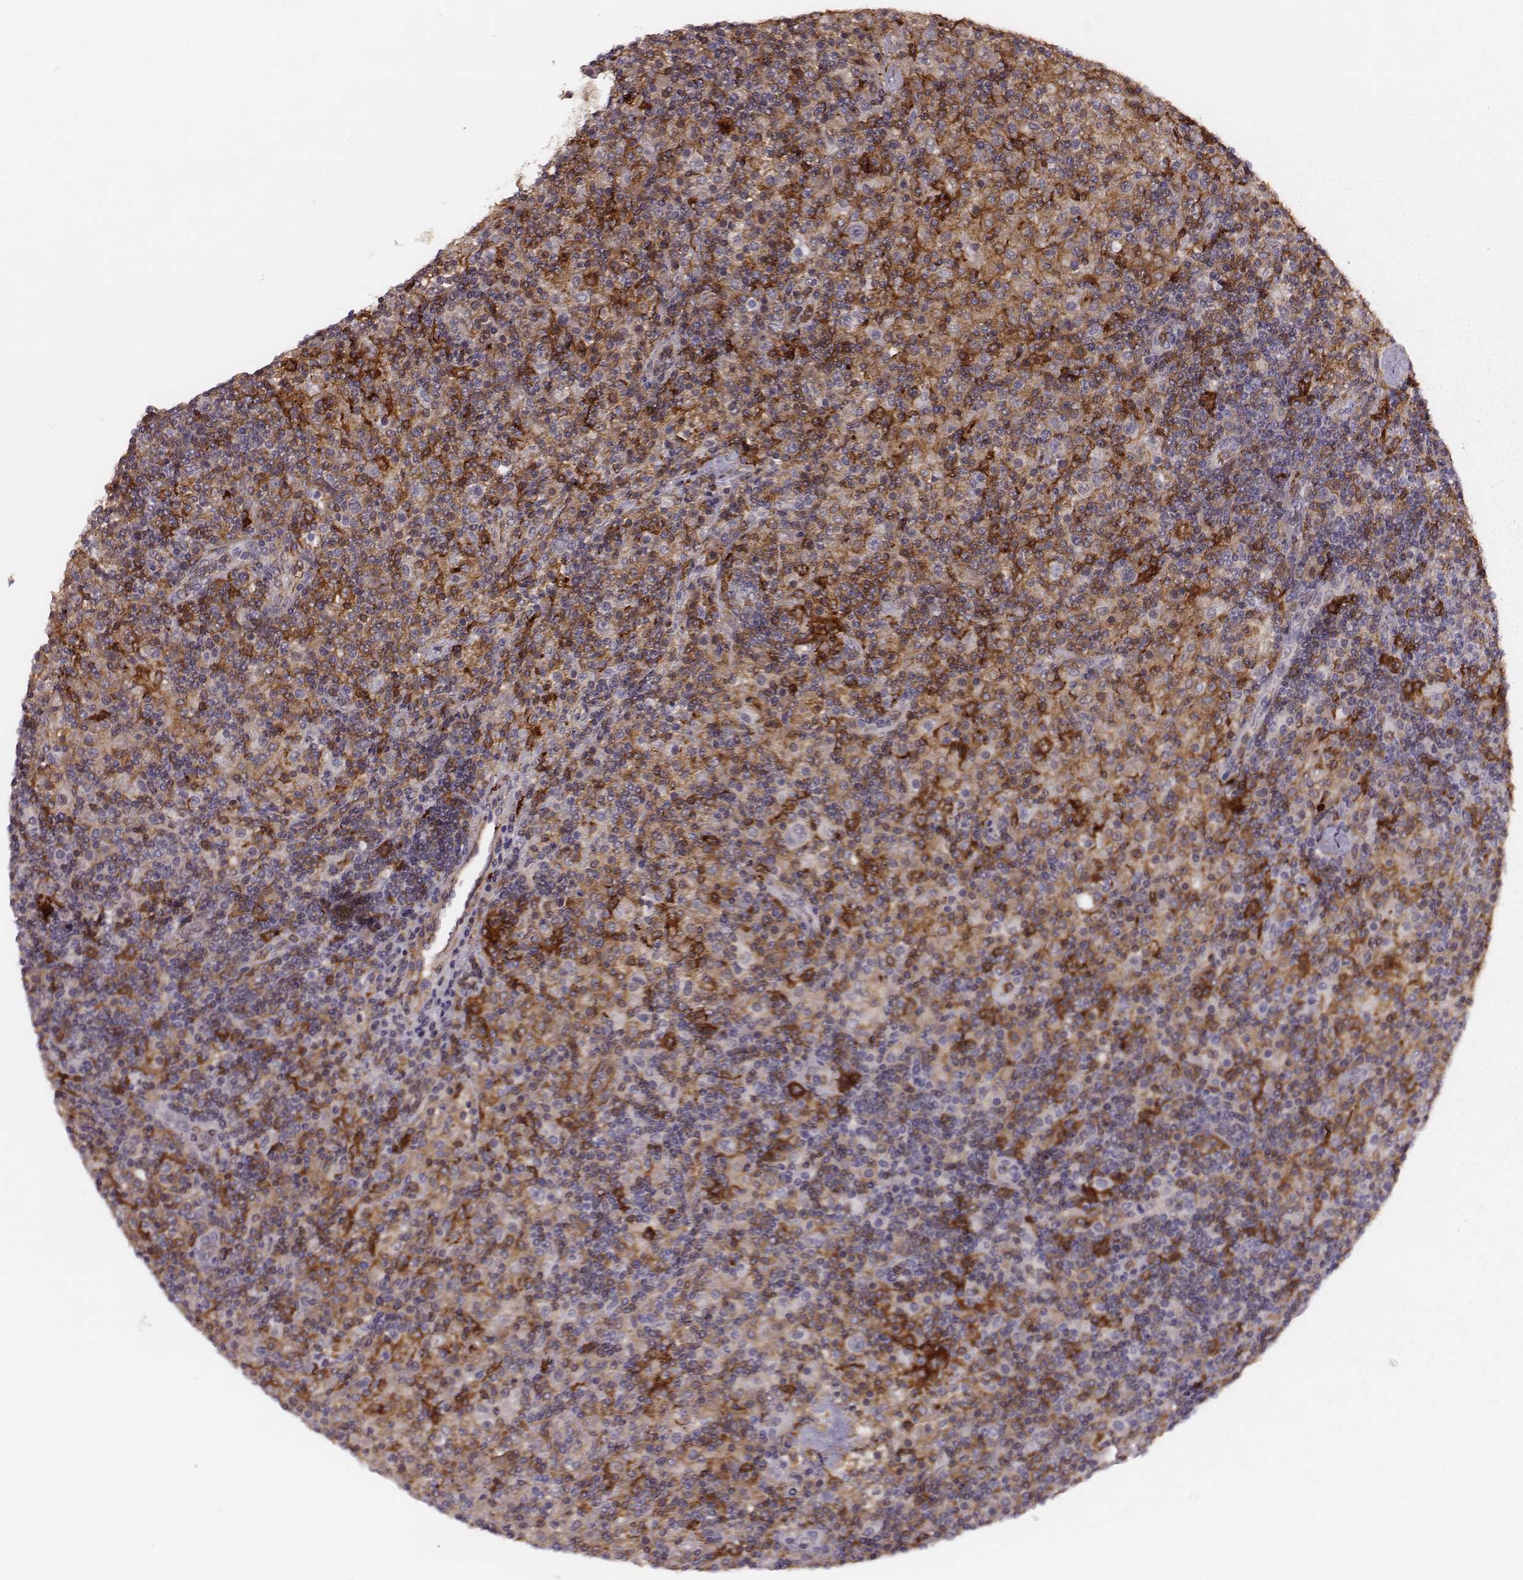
{"staining": {"intensity": "negative", "quantity": "none", "location": "none"}, "tissue": "lymphoma", "cell_type": "Tumor cells", "image_type": "cancer", "snomed": [{"axis": "morphology", "description": "Hodgkin's disease, NOS"}, {"axis": "topography", "description": "Lymph node"}], "caption": "DAB immunohistochemical staining of human Hodgkin's disease reveals no significant staining in tumor cells.", "gene": "ZYX", "patient": {"sex": "male", "age": 70}}